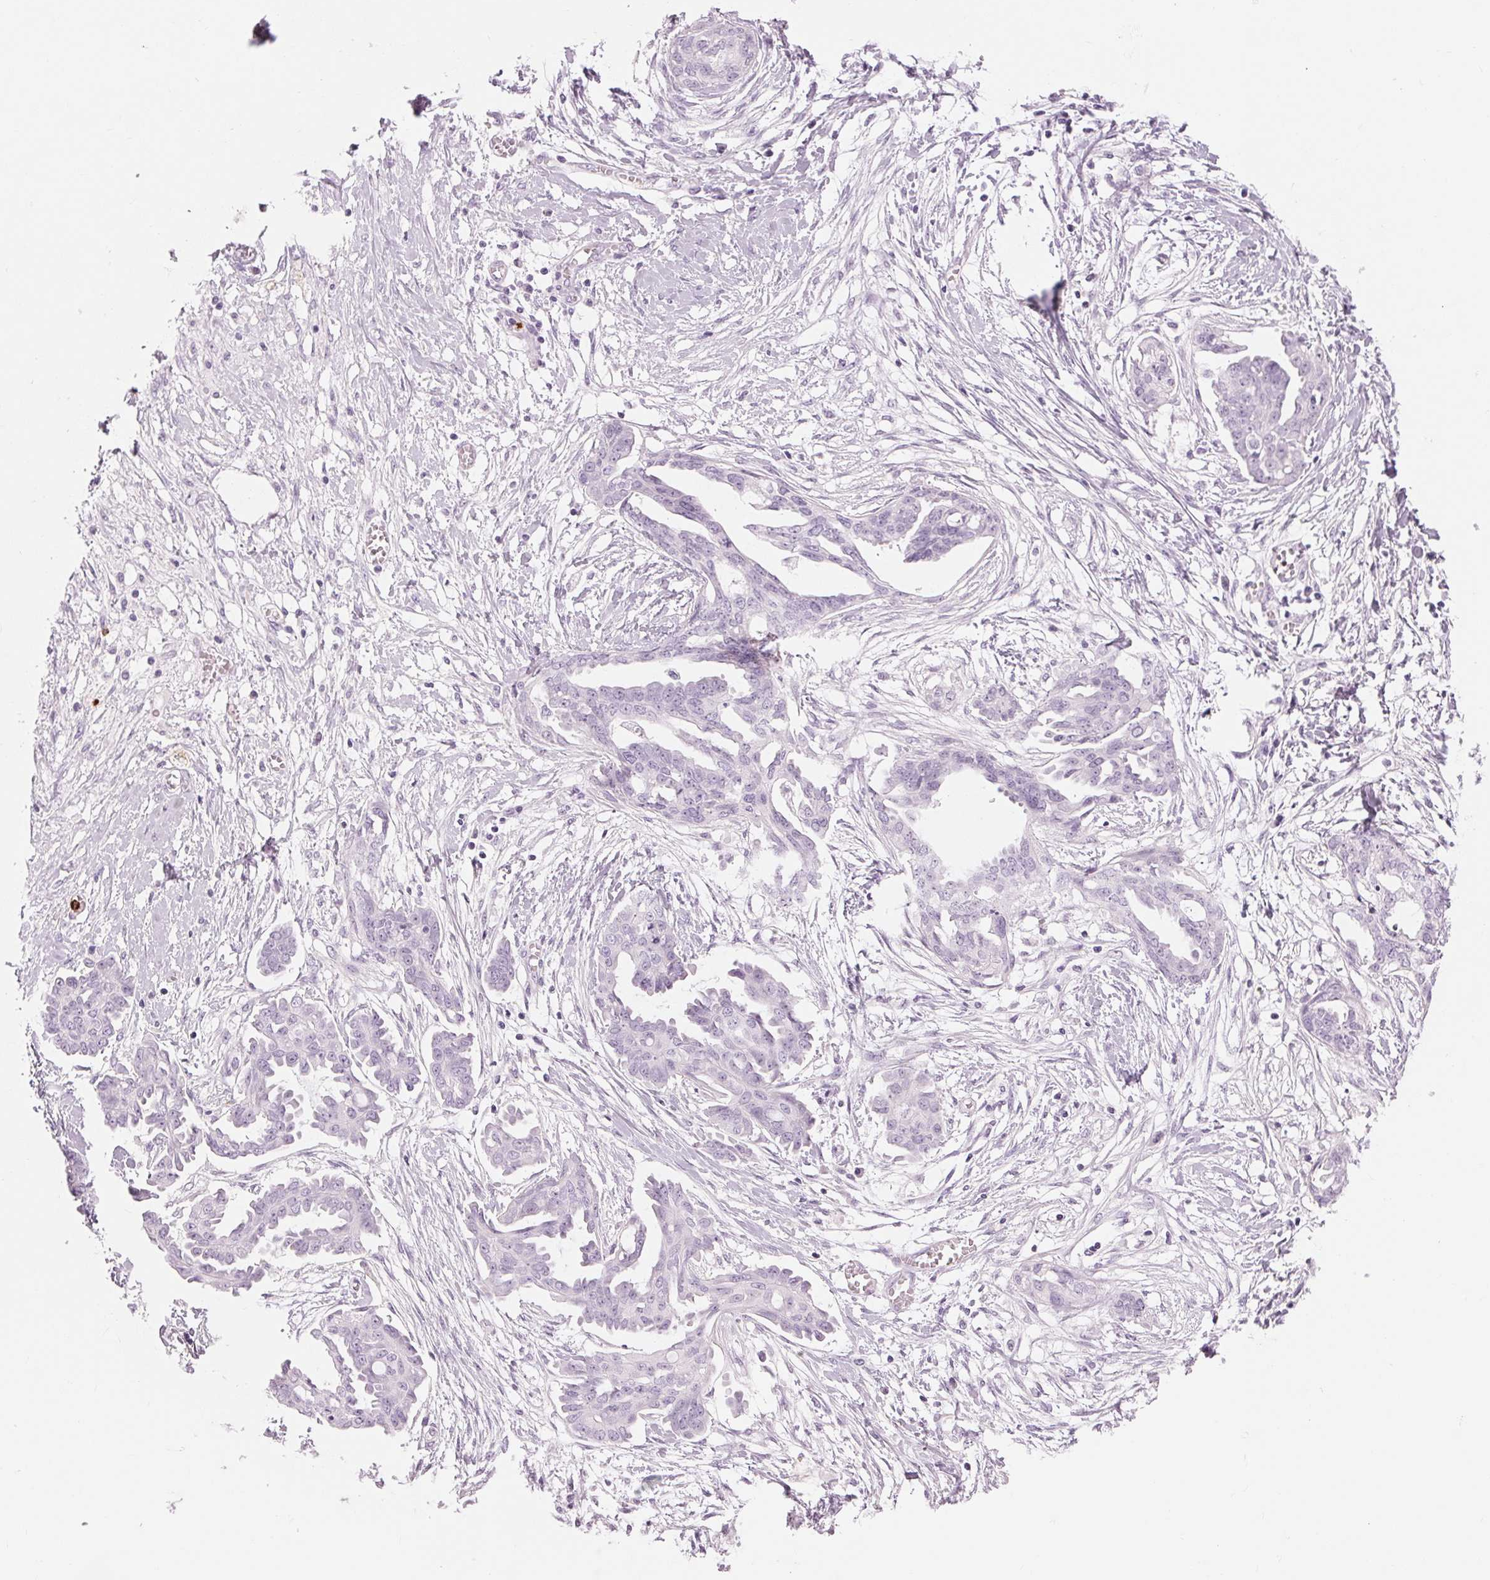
{"staining": {"intensity": "negative", "quantity": "none", "location": "none"}, "tissue": "ovarian cancer", "cell_type": "Tumor cells", "image_type": "cancer", "snomed": [{"axis": "morphology", "description": "Cystadenocarcinoma, serous, NOS"}, {"axis": "topography", "description": "Ovary"}], "caption": "Tumor cells show no significant protein positivity in ovarian cancer.", "gene": "KLK7", "patient": {"sex": "female", "age": 71}}